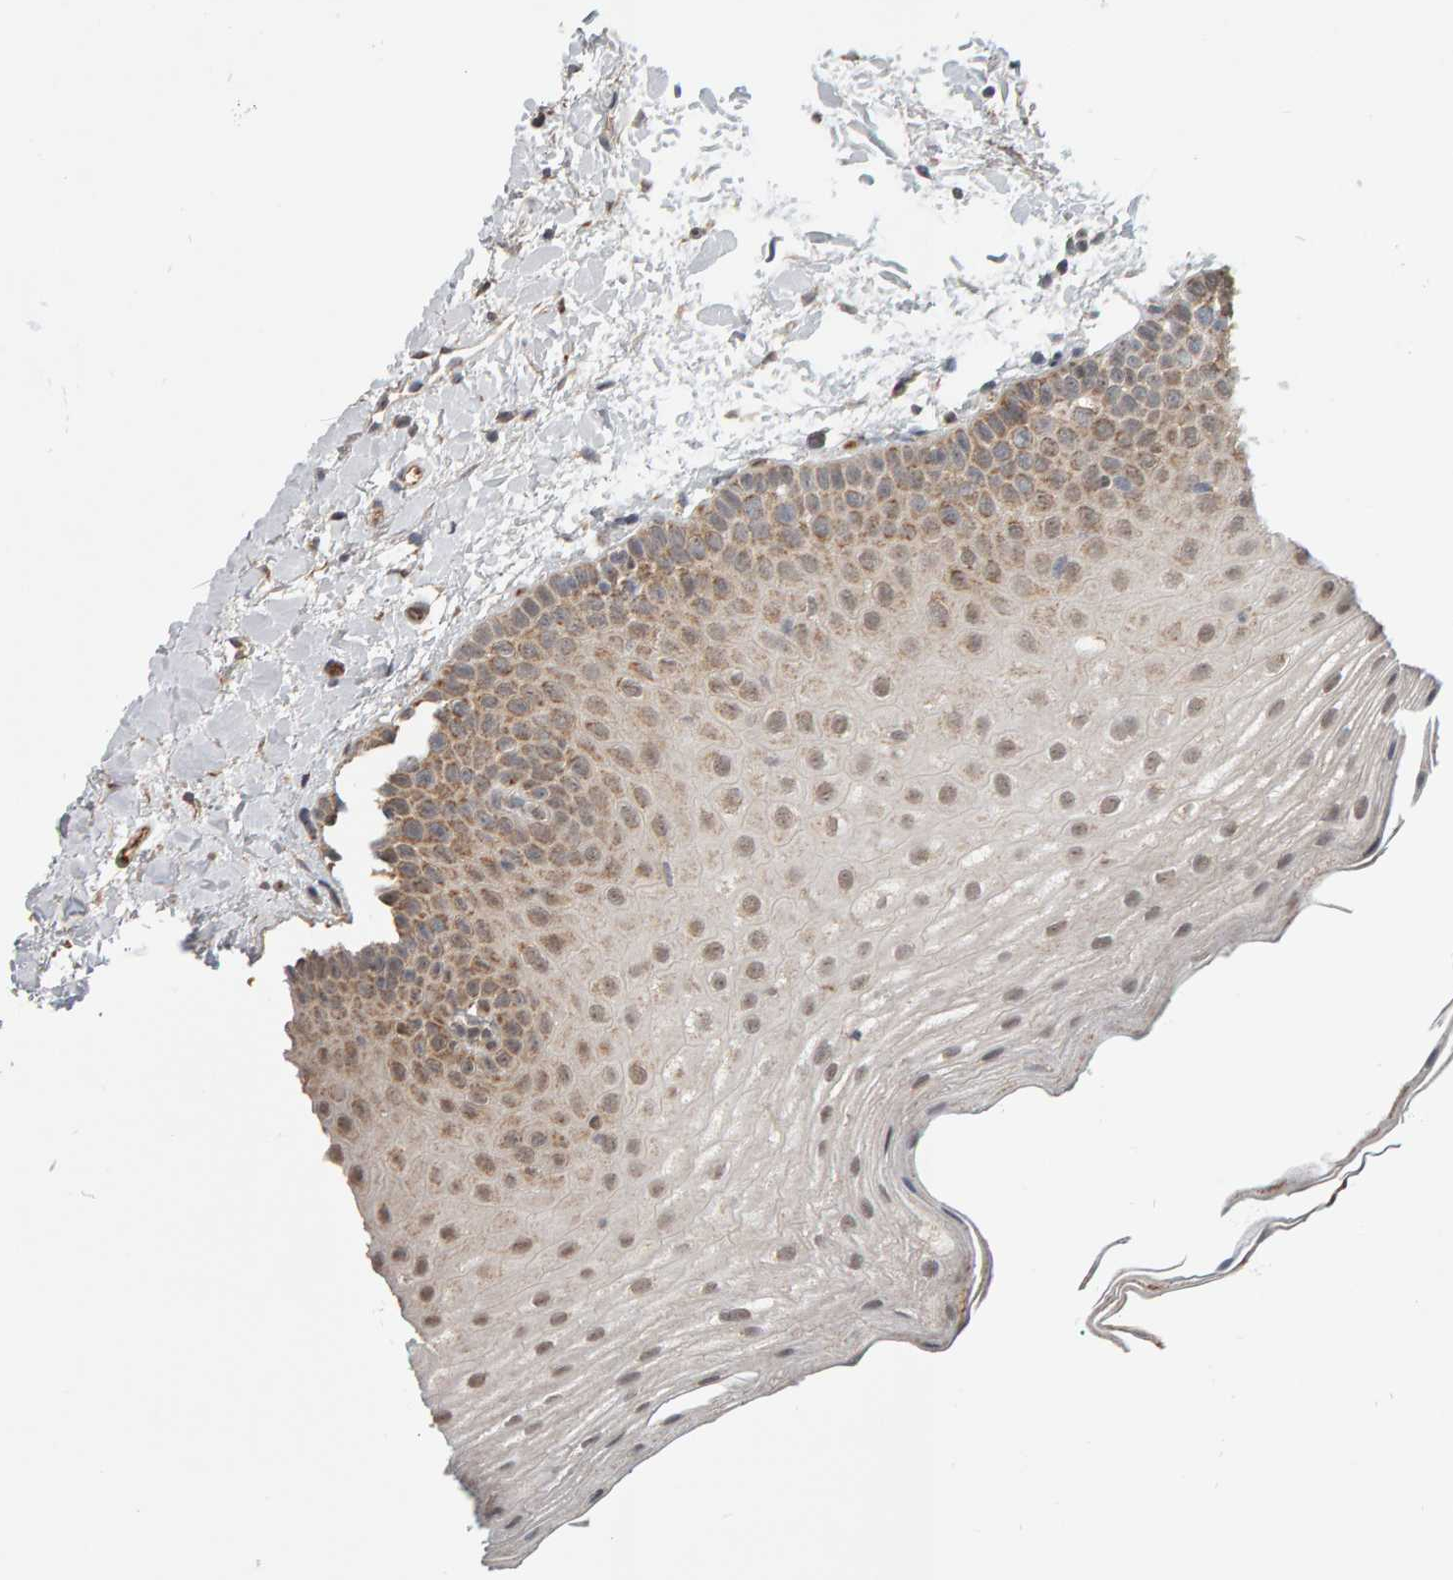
{"staining": {"intensity": "moderate", "quantity": ">75%", "location": "cytoplasmic/membranous,nuclear"}, "tissue": "oral mucosa", "cell_type": "Squamous epithelial cells", "image_type": "normal", "snomed": [{"axis": "morphology", "description": "Normal tissue, NOS"}, {"axis": "topography", "description": "Skin"}, {"axis": "topography", "description": "Oral tissue"}], "caption": "A brown stain shows moderate cytoplasmic/membranous,nuclear staining of a protein in squamous epithelial cells of normal human oral mucosa. (DAB (3,3'-diaminobenzidine) = brown stain, brightfield microscopy at high magnification).", "gene": "DAP3", "patient": {"sex": "male", "age": 84}}